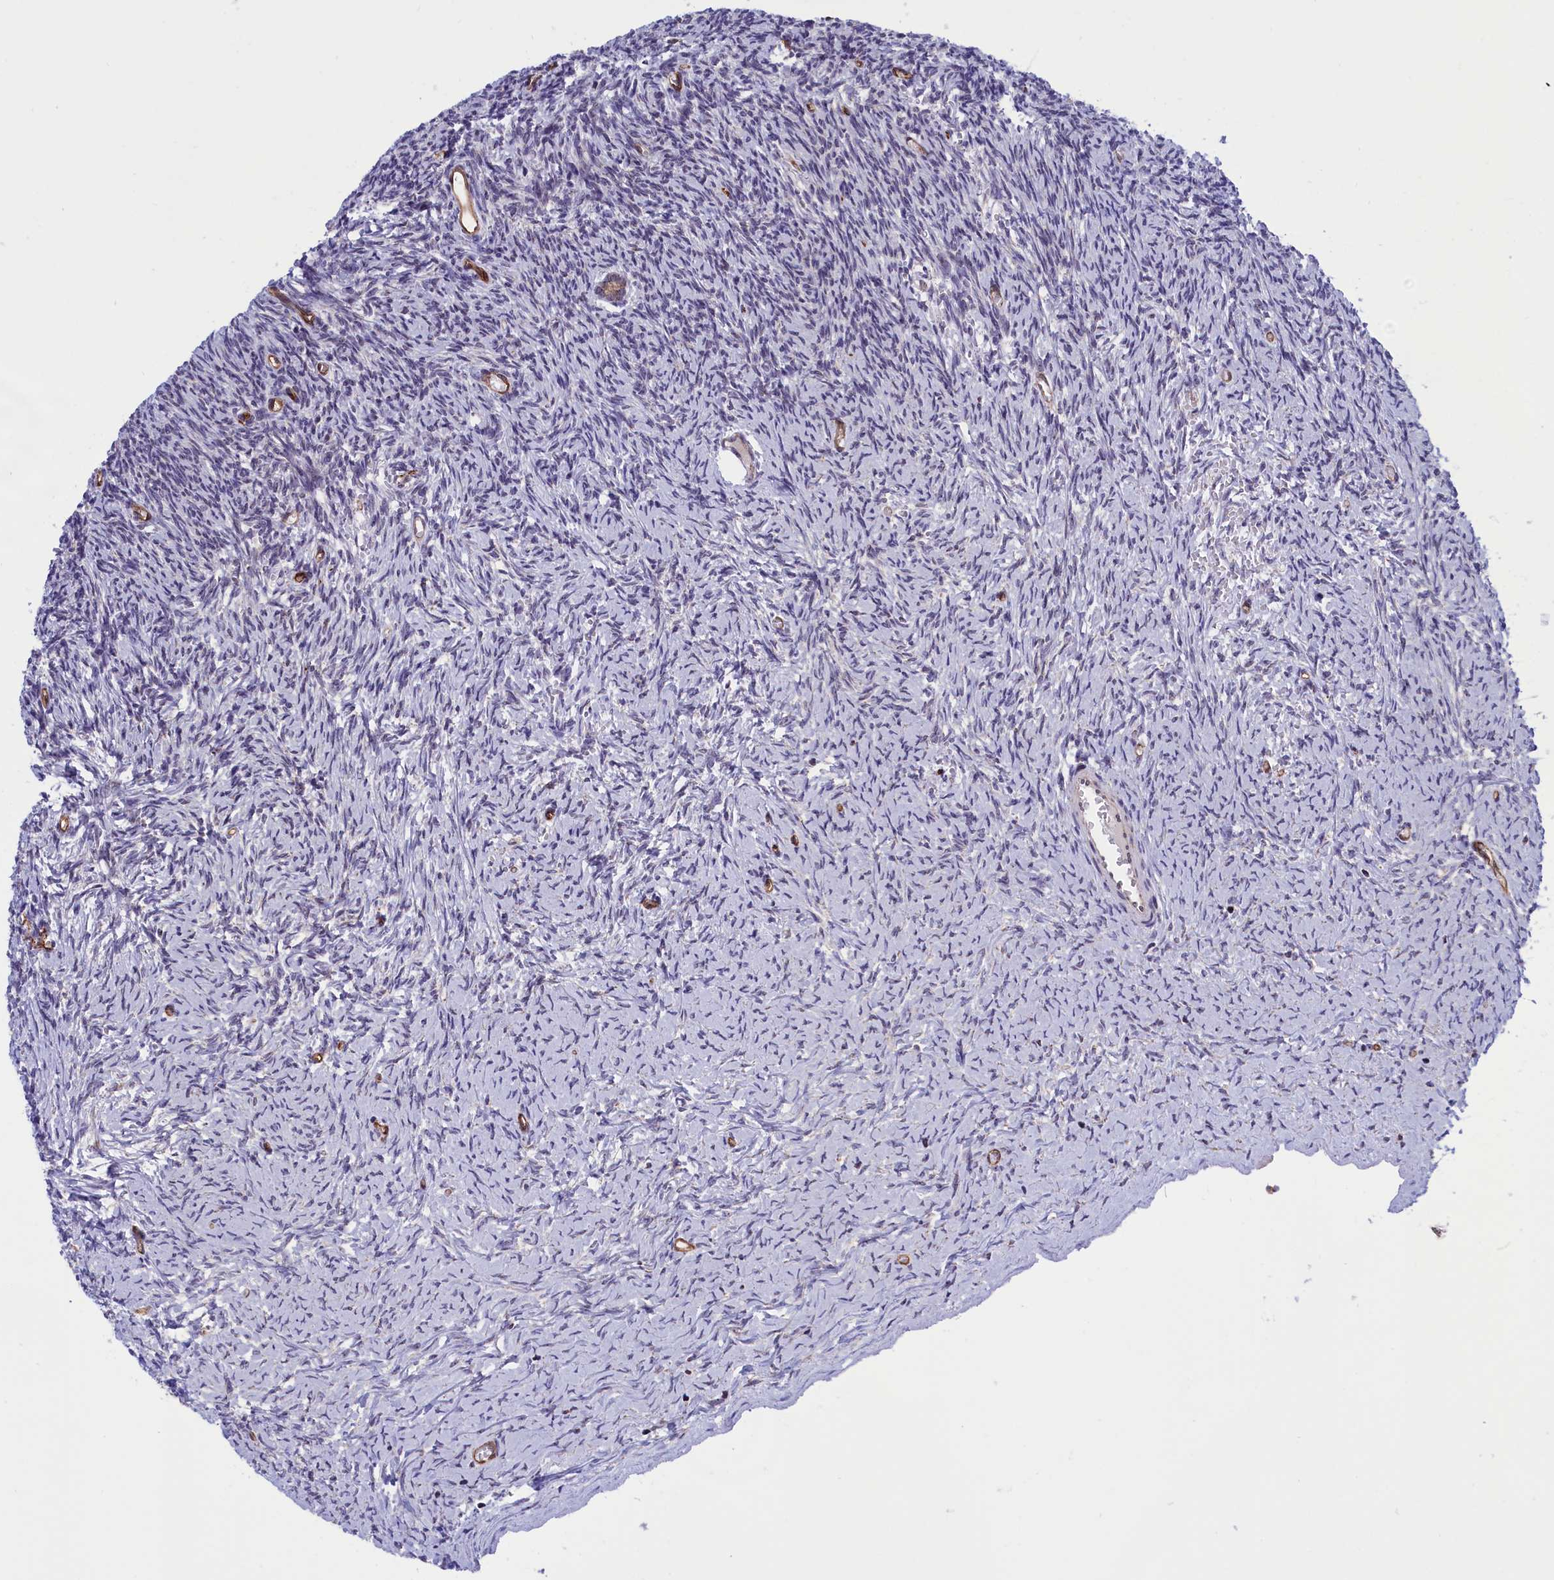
{"staining": {"intensity": "weak", "quantity": "25%-75%", "location": "cytoplasmic/membranous"}, "tissue": "ovary", "cell_type": "Follicle cells", "image_type": "normal", "snomed": [{"axis": "morphology", "description": "Normal tissue, NOS"}, {"axis": "topography", "description": "Ovary"}], "caption": "A micrograph of ovary stained for a protein demonstrates weak cytoplasmic/membranous brown staining in follicle cells. The staining is performed using DAB brown chromogen to label protein expression. The nuclei are counter-stained blue using hematoxylin.", "gene": "MPND", "patient": {"sex": "female", "age": 39}}